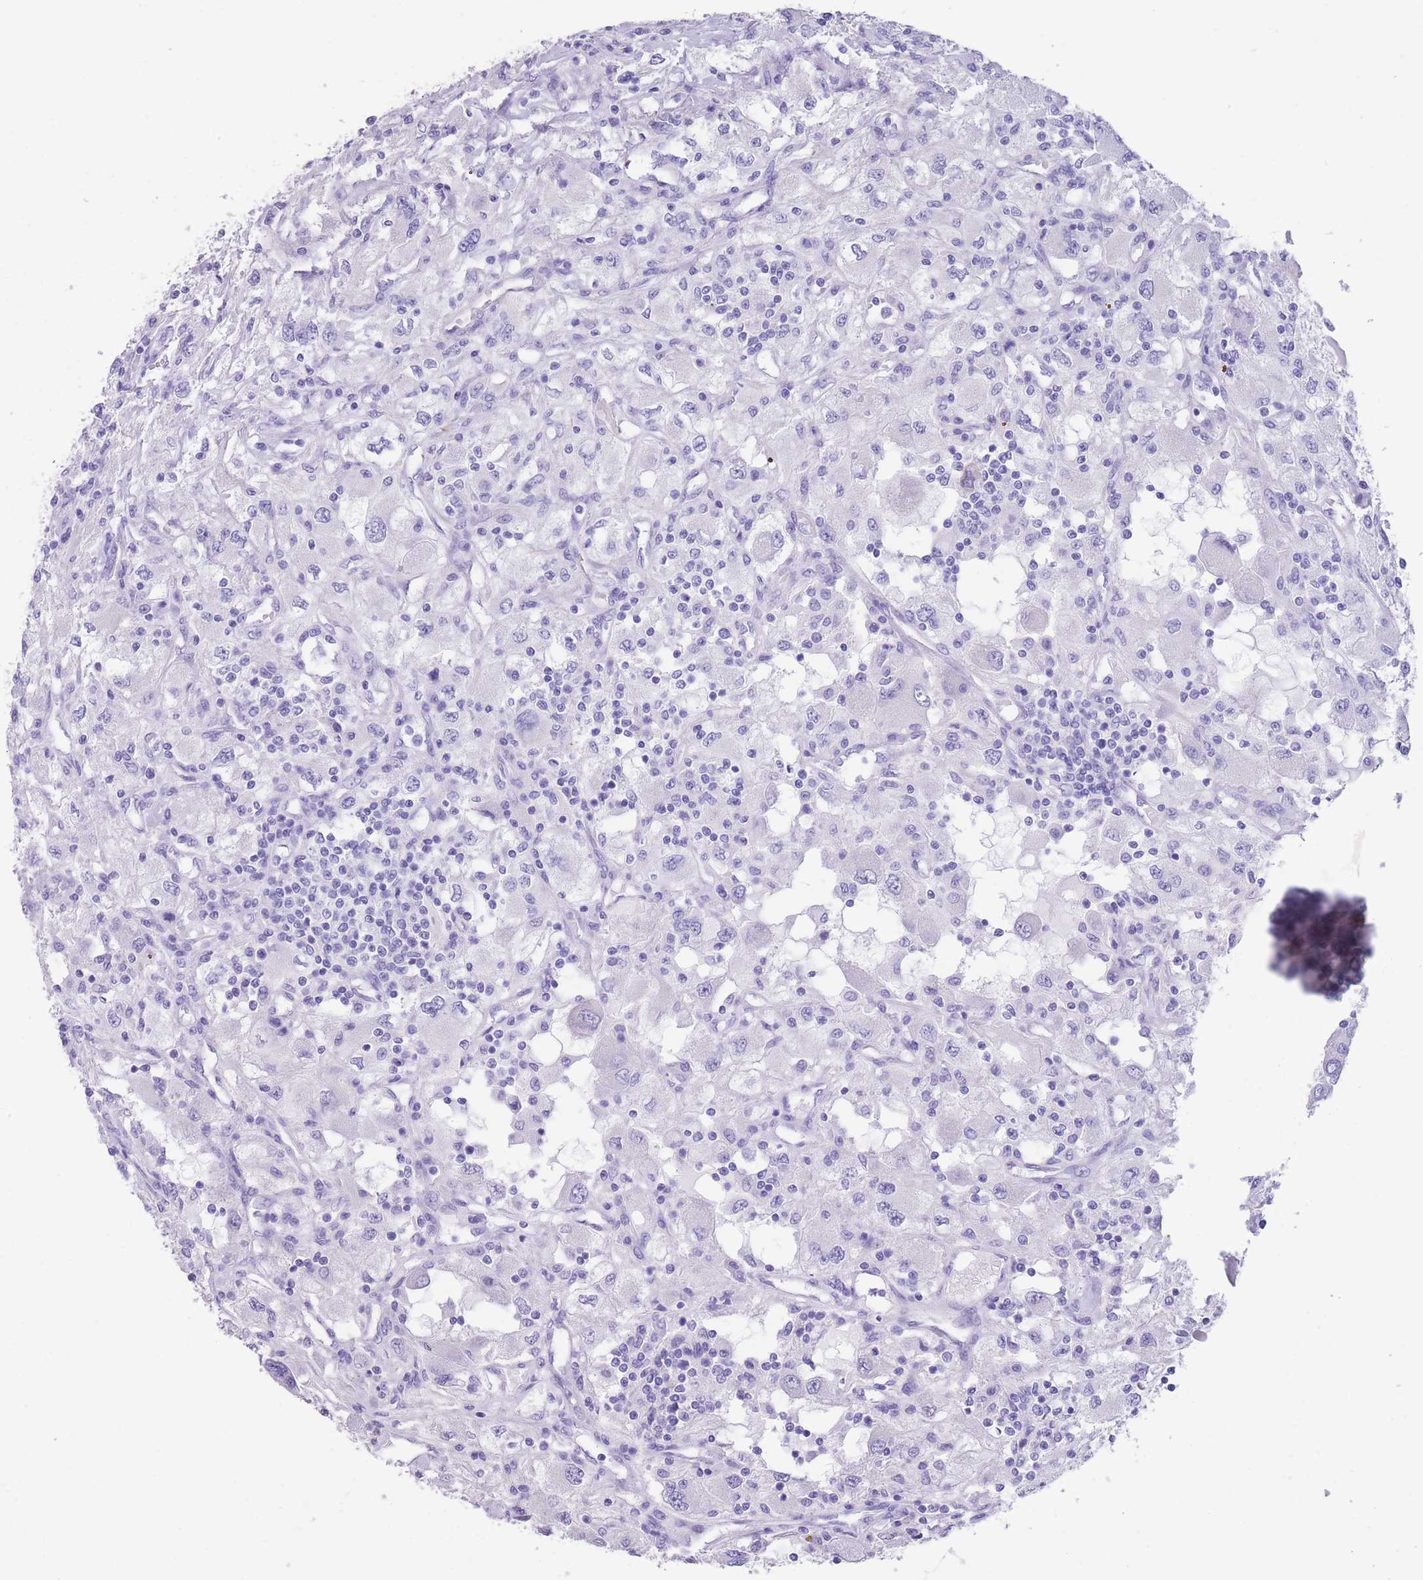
{"staining": {"intensity": "negative", "quantity": "none", "location": "none"}, "tissue": "renal cancer", "cell_type": "Tumor cells", "image_type": "cancer", "snomed": [{"axis": "morphology", "description": "Adenocarcinoma, NOS"}, {"axis": "topography", "description": "Kidney"}], "caption": "Histopathology image shows no protein expression in tumor cells of renal adenocarcinoma tissue.", "gene": "RAI2", "patient": {"sex": "female", "age": 67}}